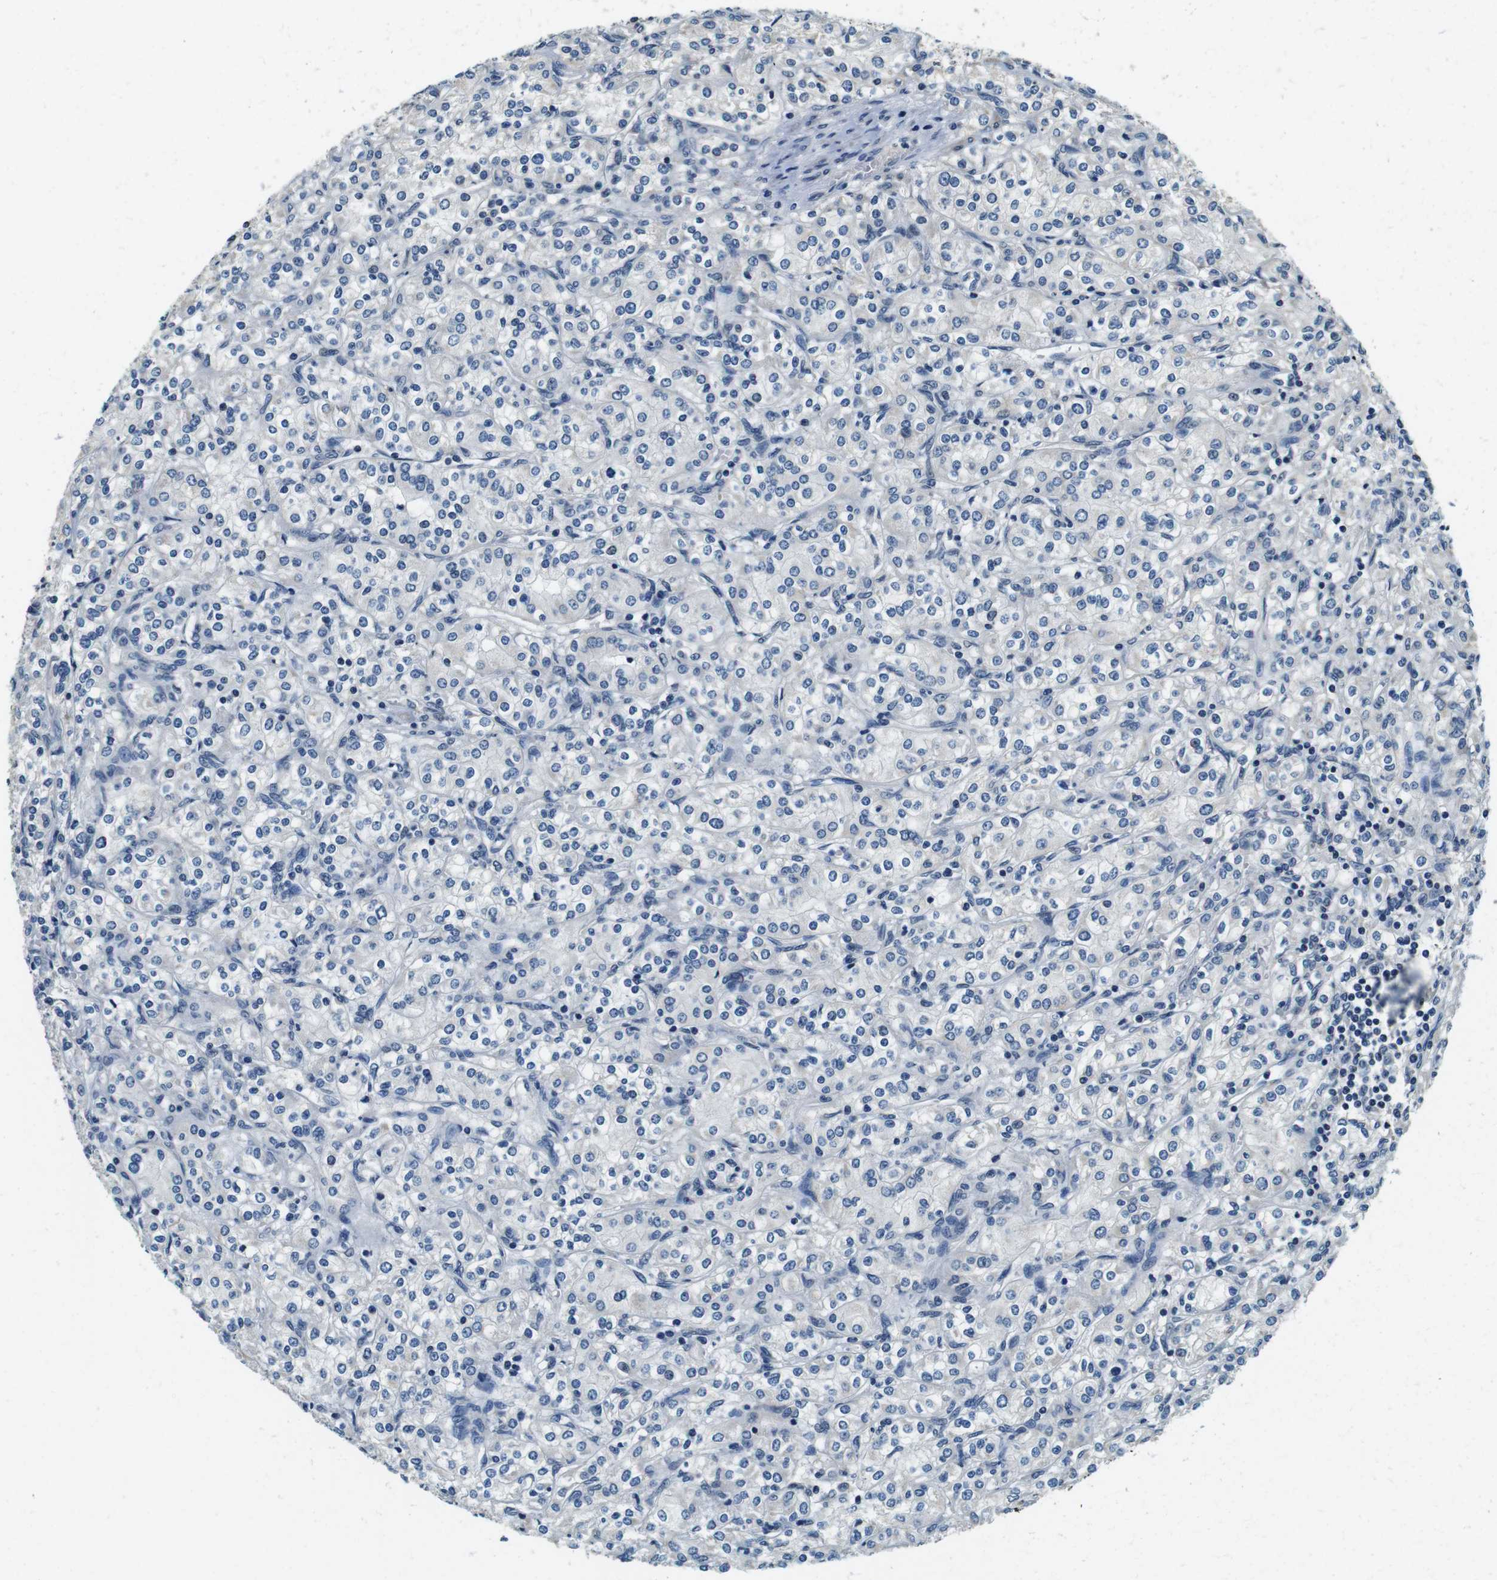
{"staining": {"intensity": "negative", "quantity": "none", "location": "none"}, "tissue": "renal cancer", "cell_type": "Tumor cells", "image_type": "cancer", "snomed": [{"axis": "morphology", "description": "Adenocarcinoma, NOS"}, {"axis": "topography", "description": "Kidney"}], "caption": "Immunohistochemistry image of neoplastic tissue: human renal cancer stained with DAB shows no significant protein staining in tumor cells. The staining is performed using DAB brown chromogen with nuclei counter-stained in using hematoxylin.", "gene": "DTNA", "patient": {"sex": "male", "age": 77}}